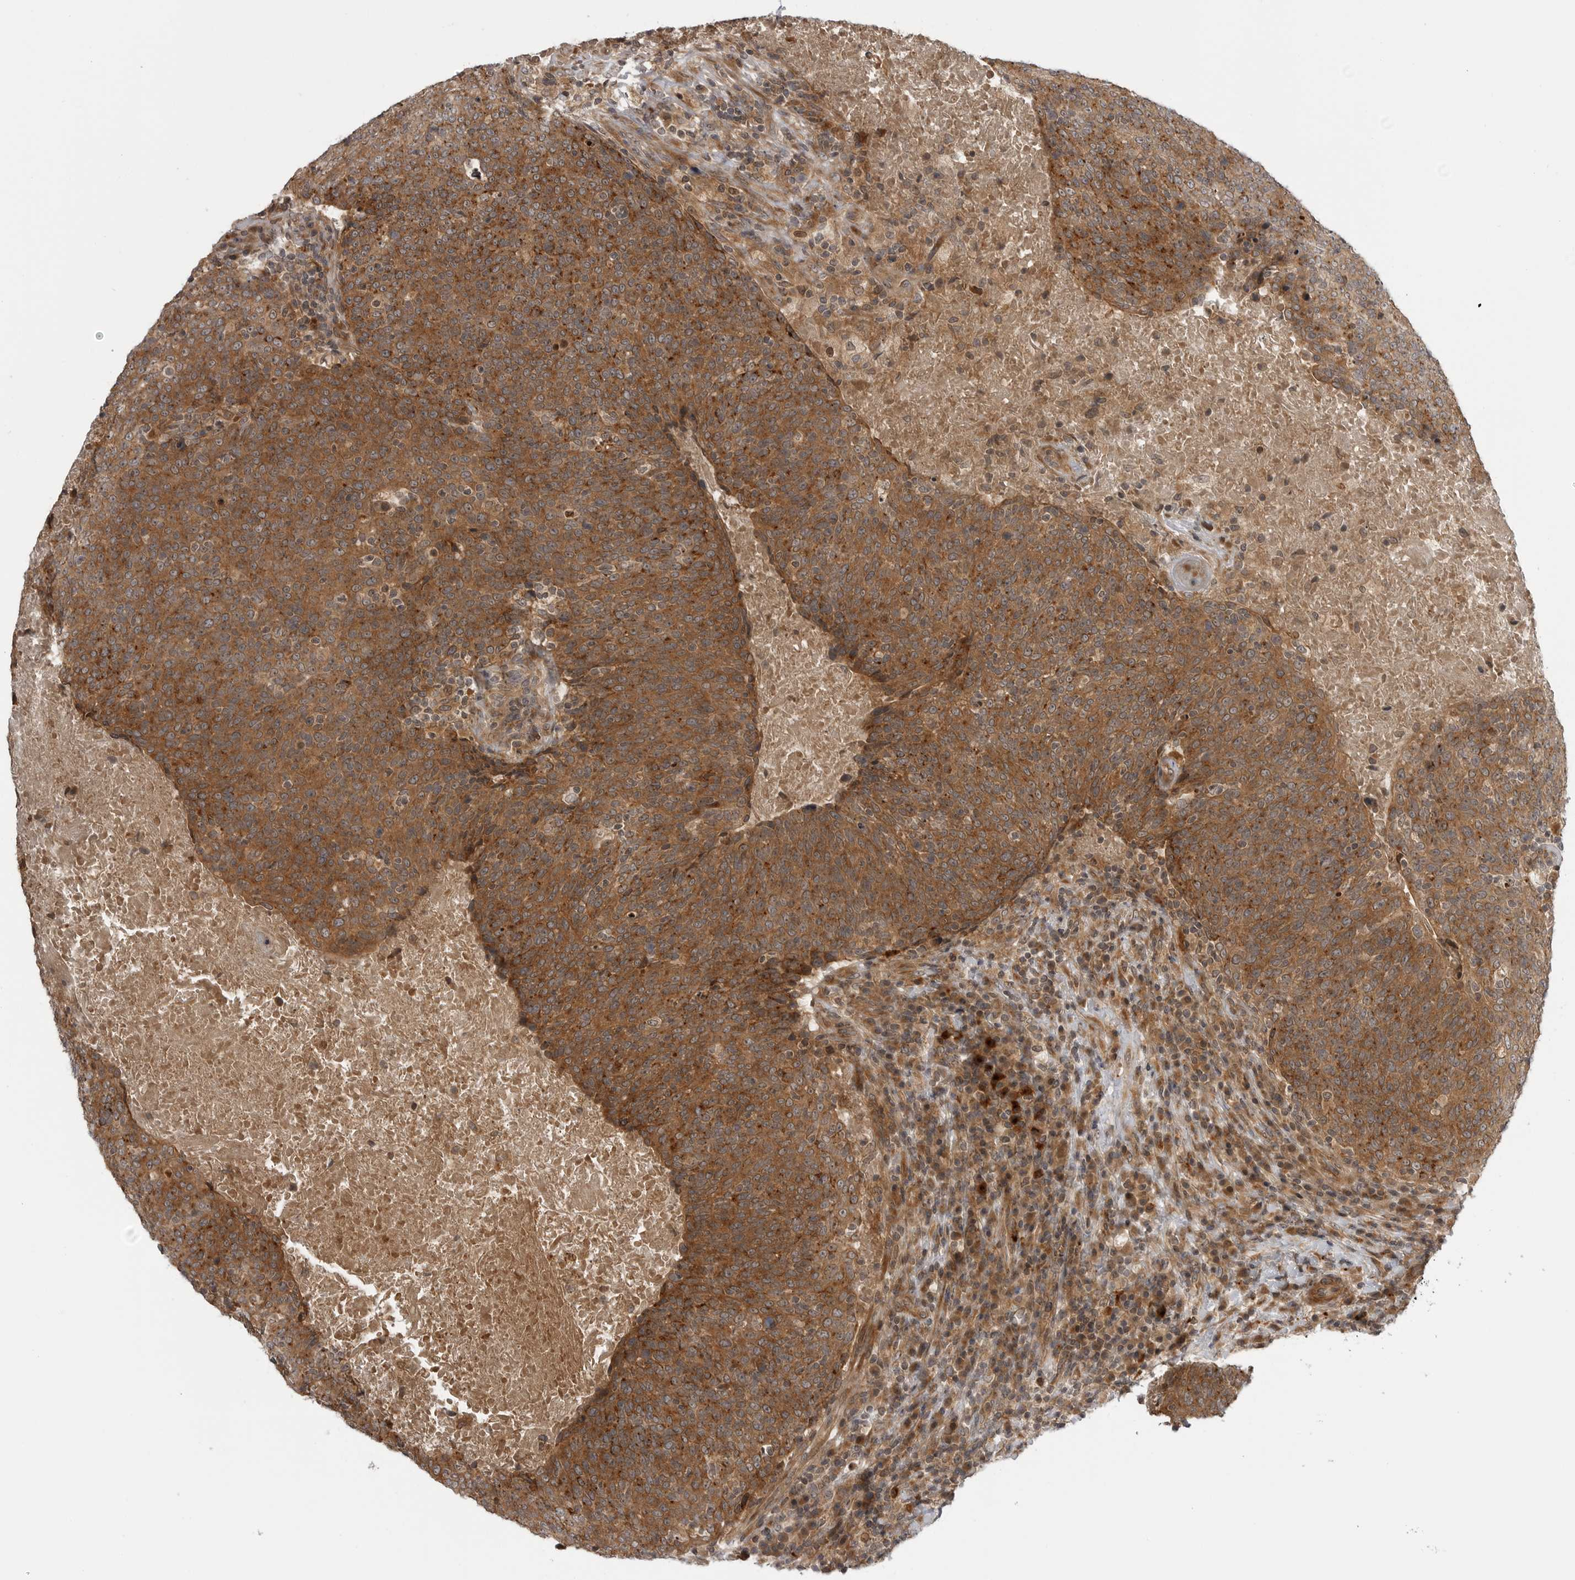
{"staining": {"intensity": "moderate", "quantity": ">75%", "location": "cytoplasmic/membranous"}, "tissue": "head and neck cancer", "cell_type": "Tumor cells", "image_type": "cancer", "snomed": [{"axis": "morphology", "description": "Squamous cell carcinoma, NOS"}, {"axis": "morphology", "description": "Squamous cell carcinoma, metastatic, NOS"}, {"axis": "topography", "description": "Lymph node"}, {"axis": "topography", "description": "Head-Neck"}], "caption": "This is an image of IHC staining of head and neck cancer, which shows moderate expression in the cytoplasmic/membranous of tumor cells.", "gene": "LRRC45", "patient": {"sex": "male", "age": 62}}